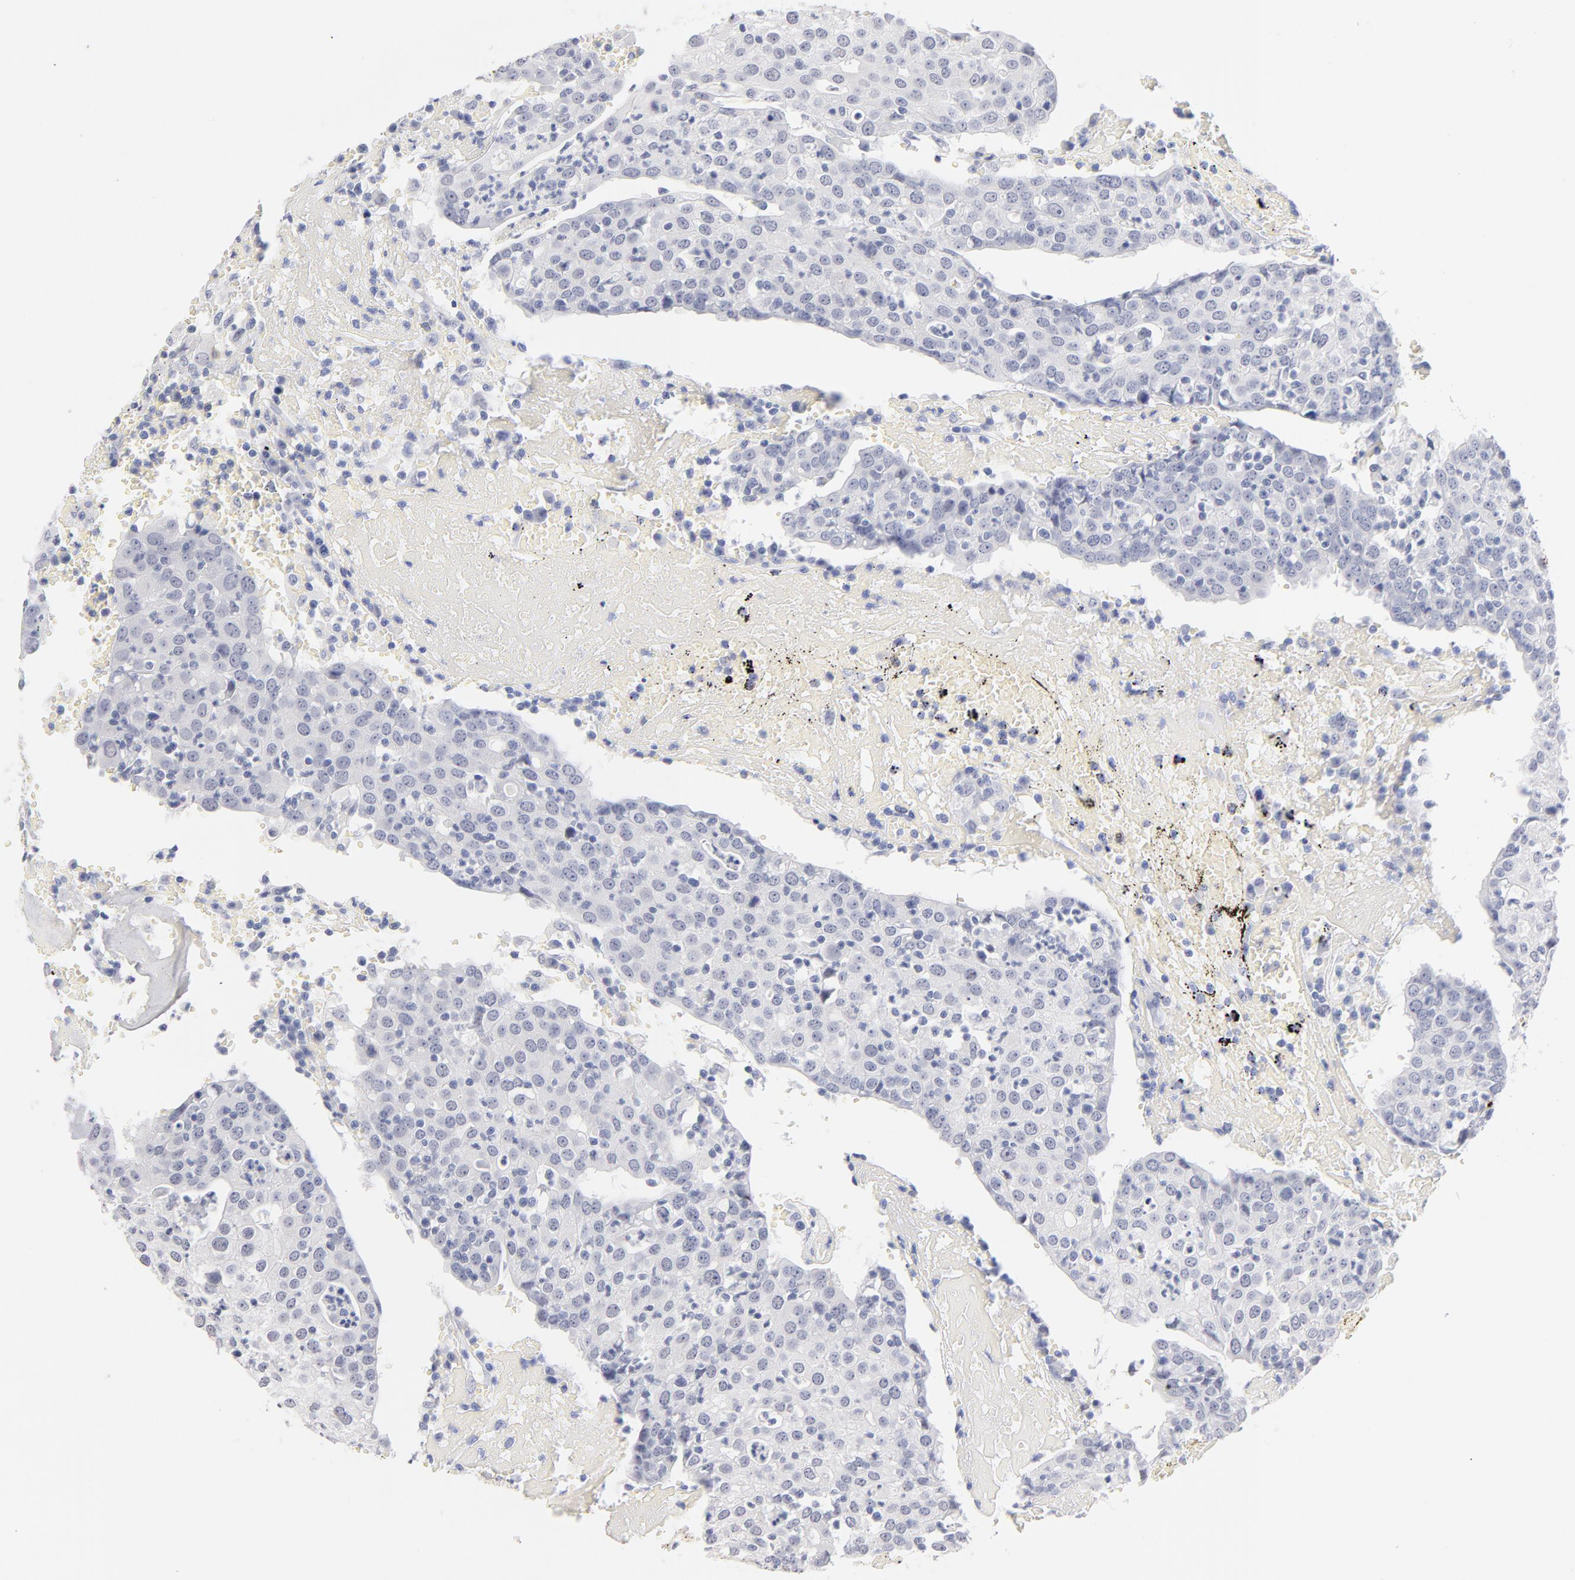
{"staining": {"intensity": "negative", "quantity": "none", "location": "none"}, "tissue": "head and neck cancer", "cell_type": "Tumor cells", "image_type": "cancer", "snomed": [{"axis": "morphology", "description": "Adenocarcinoma, NOS"}, {"axis": "topography", "description": "Salivary gland"}, {"axis": "topography", "description": "Head-Neck"}], "caption": "This is a image of immunohistochemistry staining of head and neck cancer, which shows no expression in tumor cells.", "gene": "KHNYN", "patient": {"sex": "female", "age": 65}}